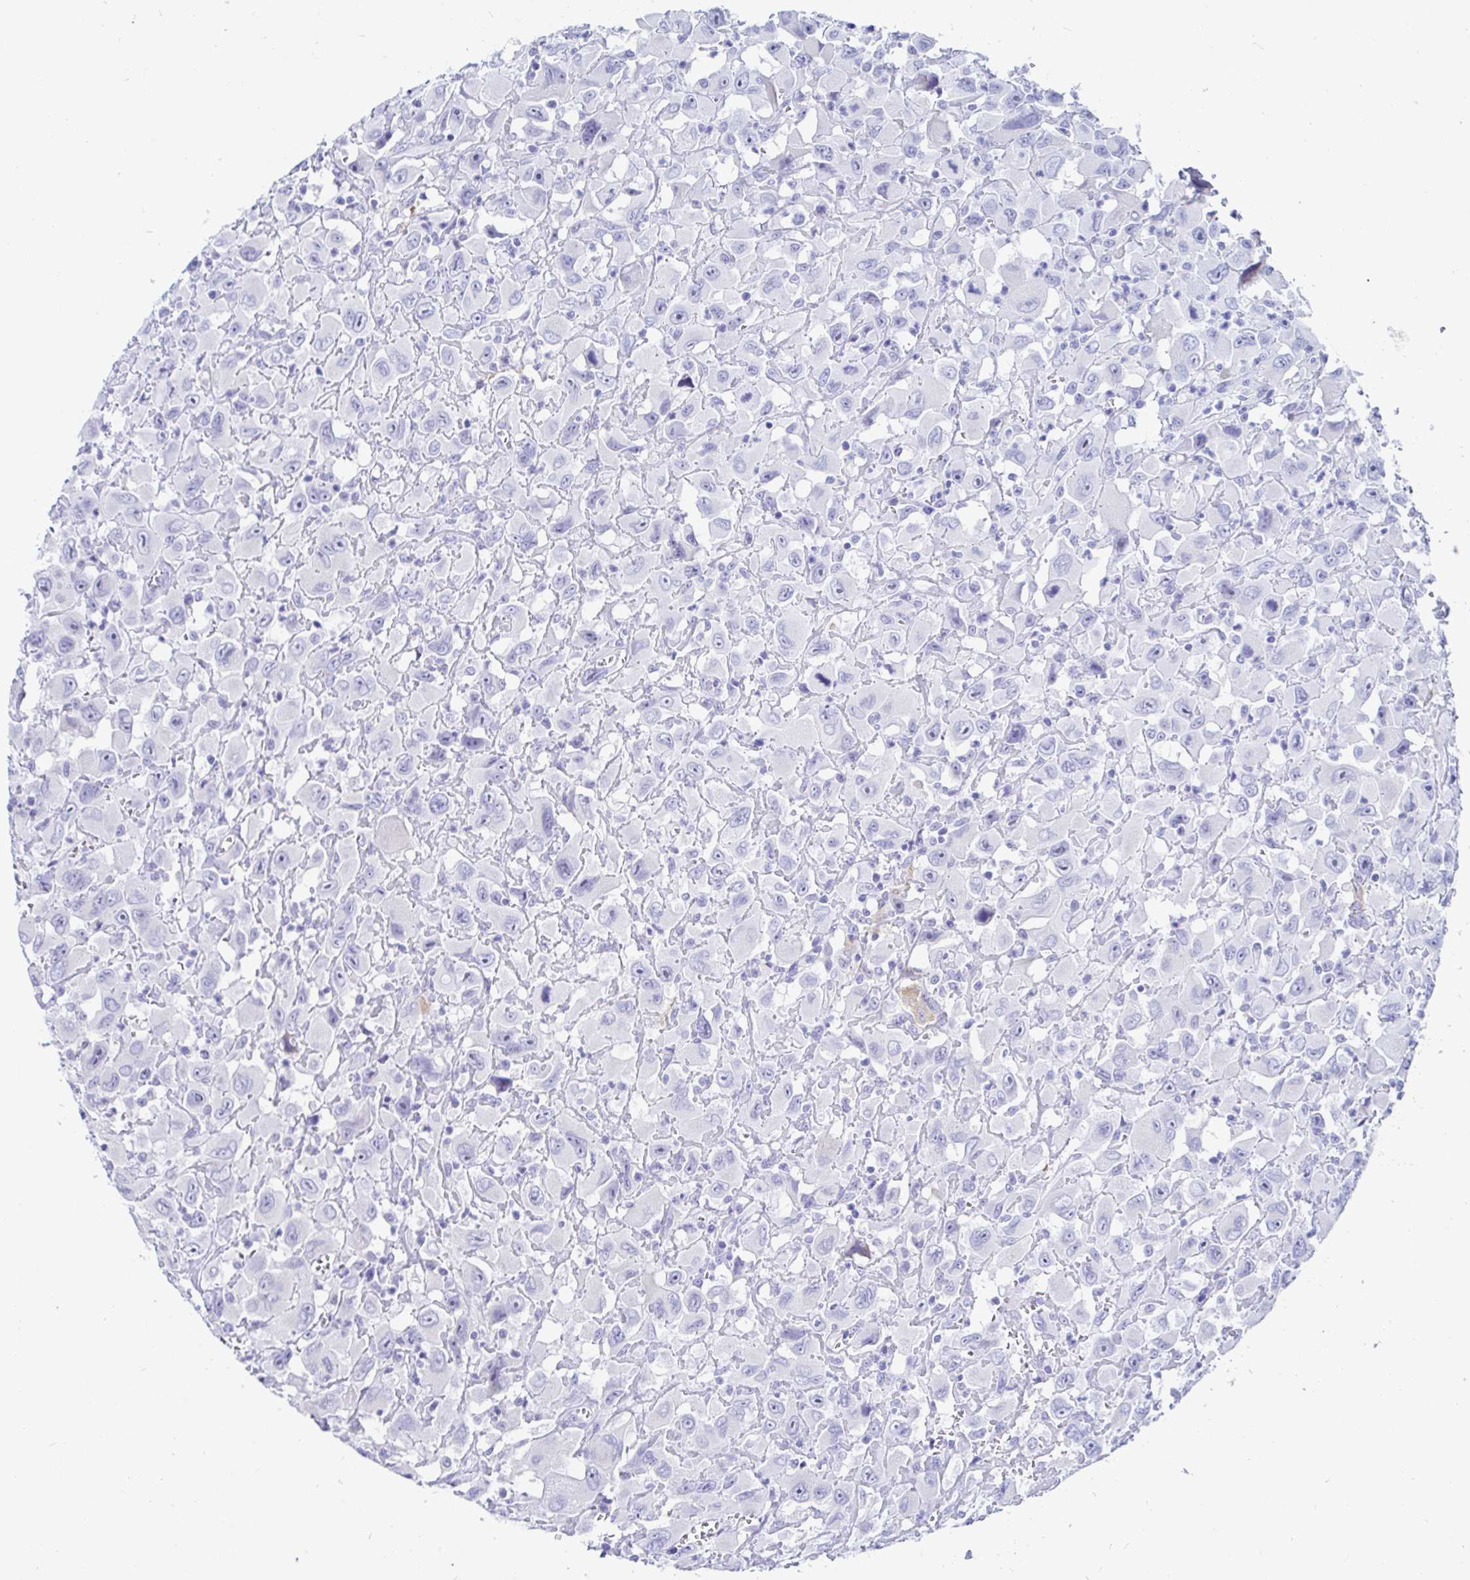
{"staining": {"intensity": "negative", "quantity": "none", "location": "none"}, "tissue": "head and neck cancer", "cell_type": "Tumor cells", "image_type": "cancer", "snomed": [{"axis": "morphology", "description": "Squamous cell carcinoma, NOS"}, {"axis": "morphology", "description": "Squamous cell carcinoma, metastatic, NOS"}, {"axis": "topography", "description": "Oral tissue"}, {"axis": "topography", "description": "Head-Neck"}], "caption": "Human head and neck cancer (squamous cell carcinoma) stained for a protein using immunohistochemistry reveals no positivity in tumor cells.", "gene": "C4orf17", "patient": {"sex": "female", "age": 85}}